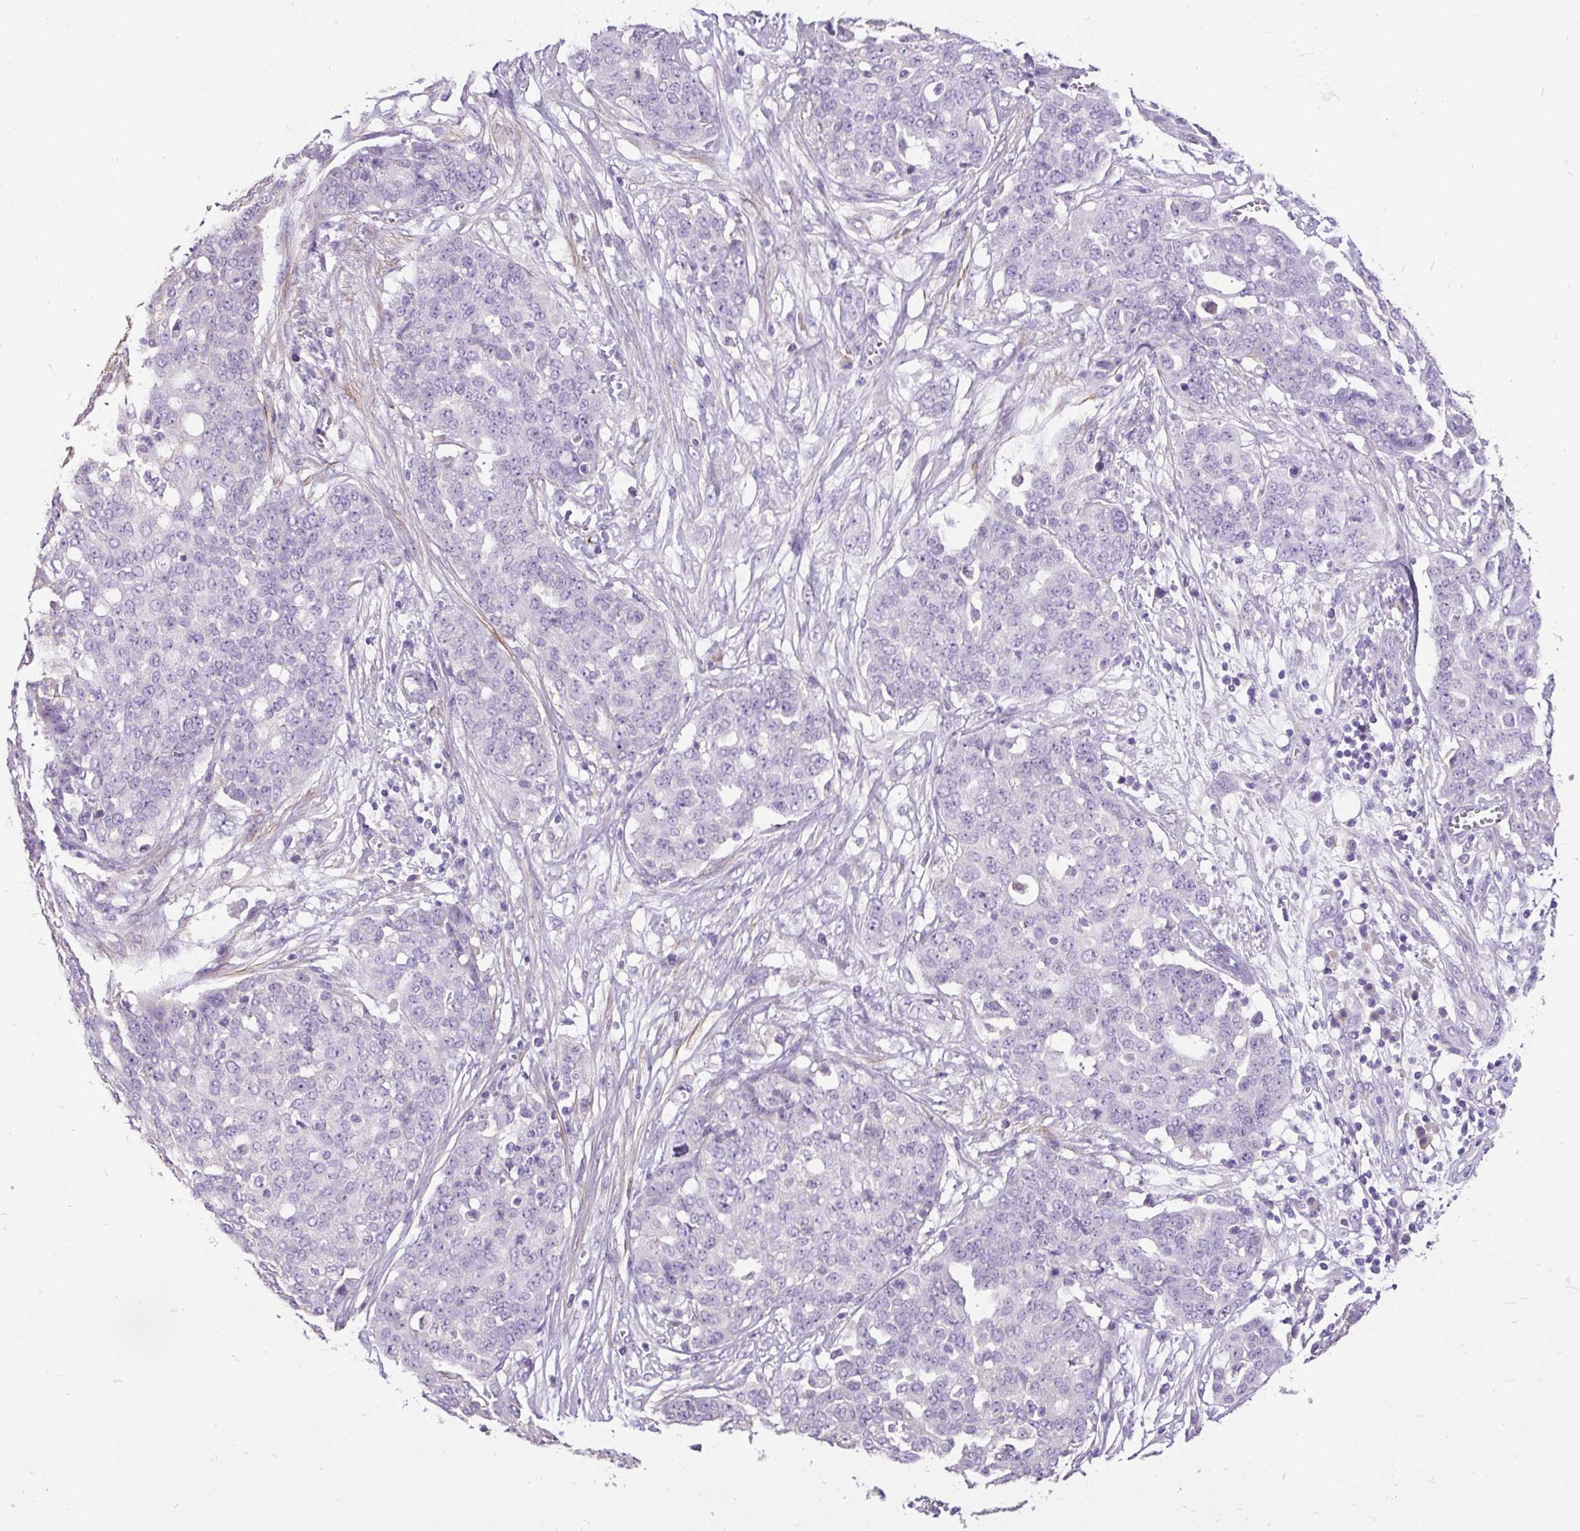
{"staining": {"intensity": "negative", "quantity": "none", "location": "none"}, "tissue": "ovarian cancer", "cell_type": "Tumor cells", "image_type": "cancer", "snomed": [{"axis": "morphology", "description": "Cystadenocarcinoma, serous, NOS"}, {"axis": "topography", "description": "Soft tissue"}, {"axis": "topography", "description": "Ovary"}], "caption": "DAB (3,3'-diaminobenzidine) immunohistochemical staining of human ovarian cancer demonstrates no significant expression in tumor cells.", "gene": "GBX1", "patient": {"sex": "female", "age": 57}}